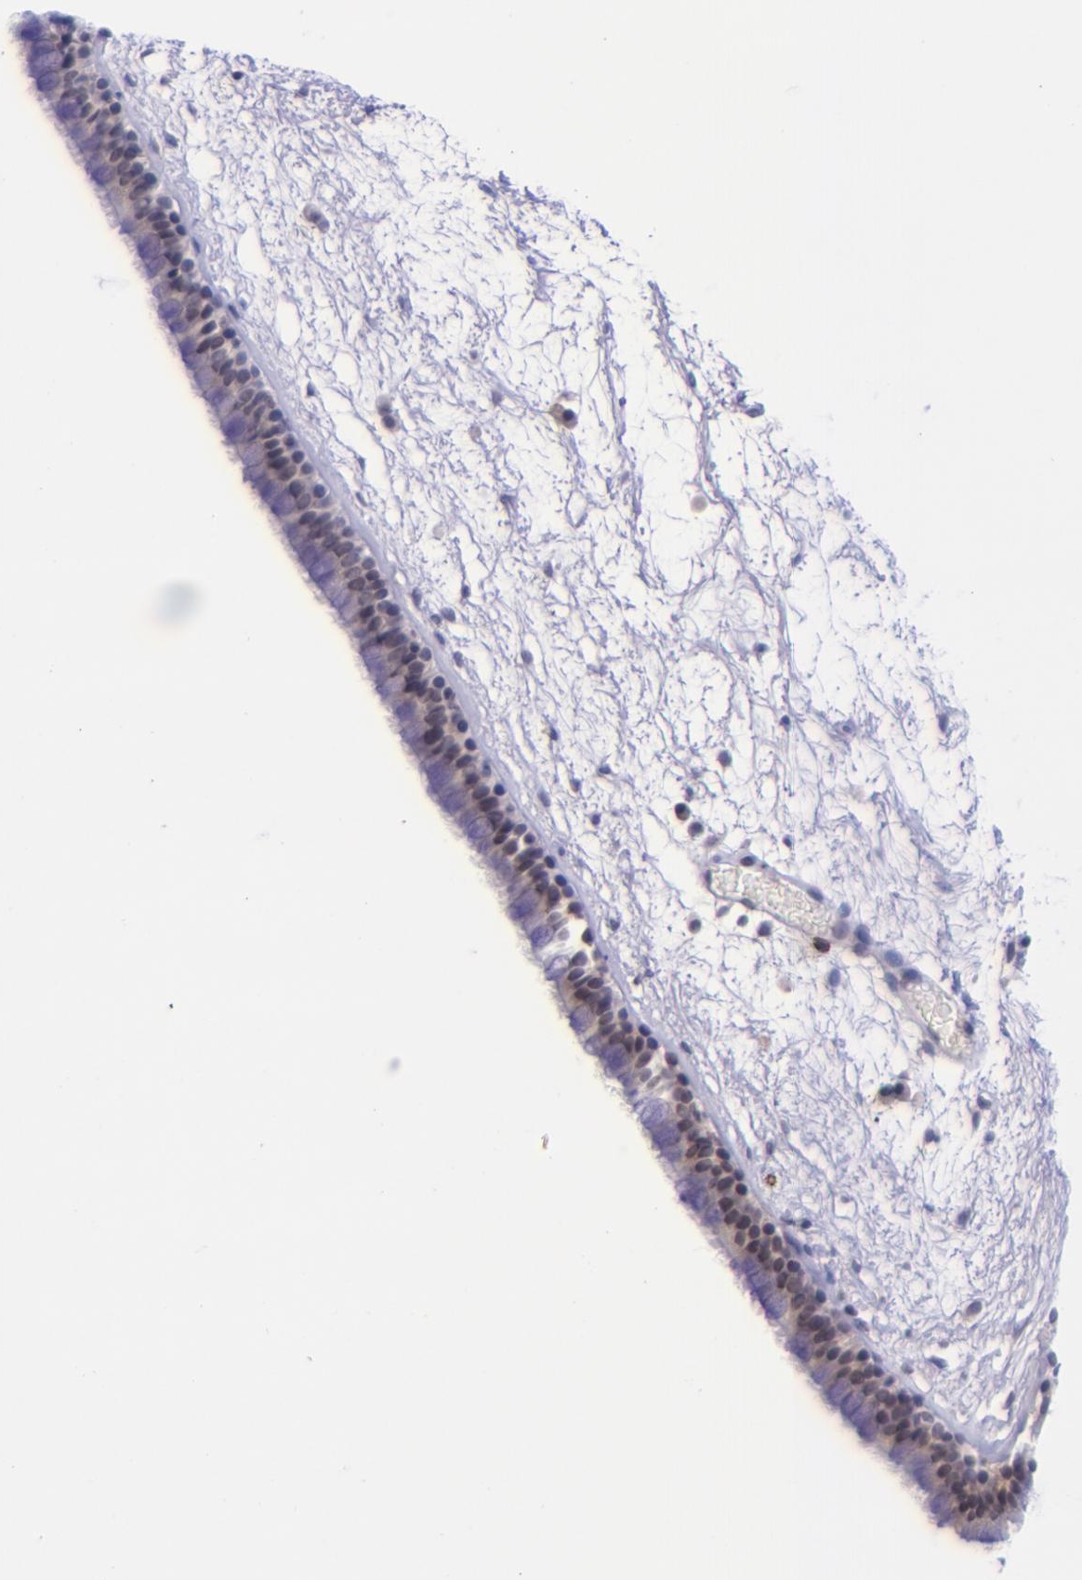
{"staining": {"intensity": "weak", "quantity": "25%-75%", "location": "cytoplasmic/membranous"}, "tissue": "nasopharynx", "cell_type": "Respiratory epithelial cells", "image_type": "normal", "snomed": [{"axis": "morphology", "description": "Normal tissue, NOS"}, {"axis": "morphology", "description": "Inflammation, NOS"}, {"axis": "topography", "description": "Nasopharynx"}], "caption": "Protein analysis of unremarkable nasopharynx demonstrates weak cytoplasmic/membranous staining in approximately 25%-75% of respiratory epithelial cells. (IHC, brightfield microscopy, high magnification).", "gene": "SELL", "patient": {"sex": "male", "age": 48}}